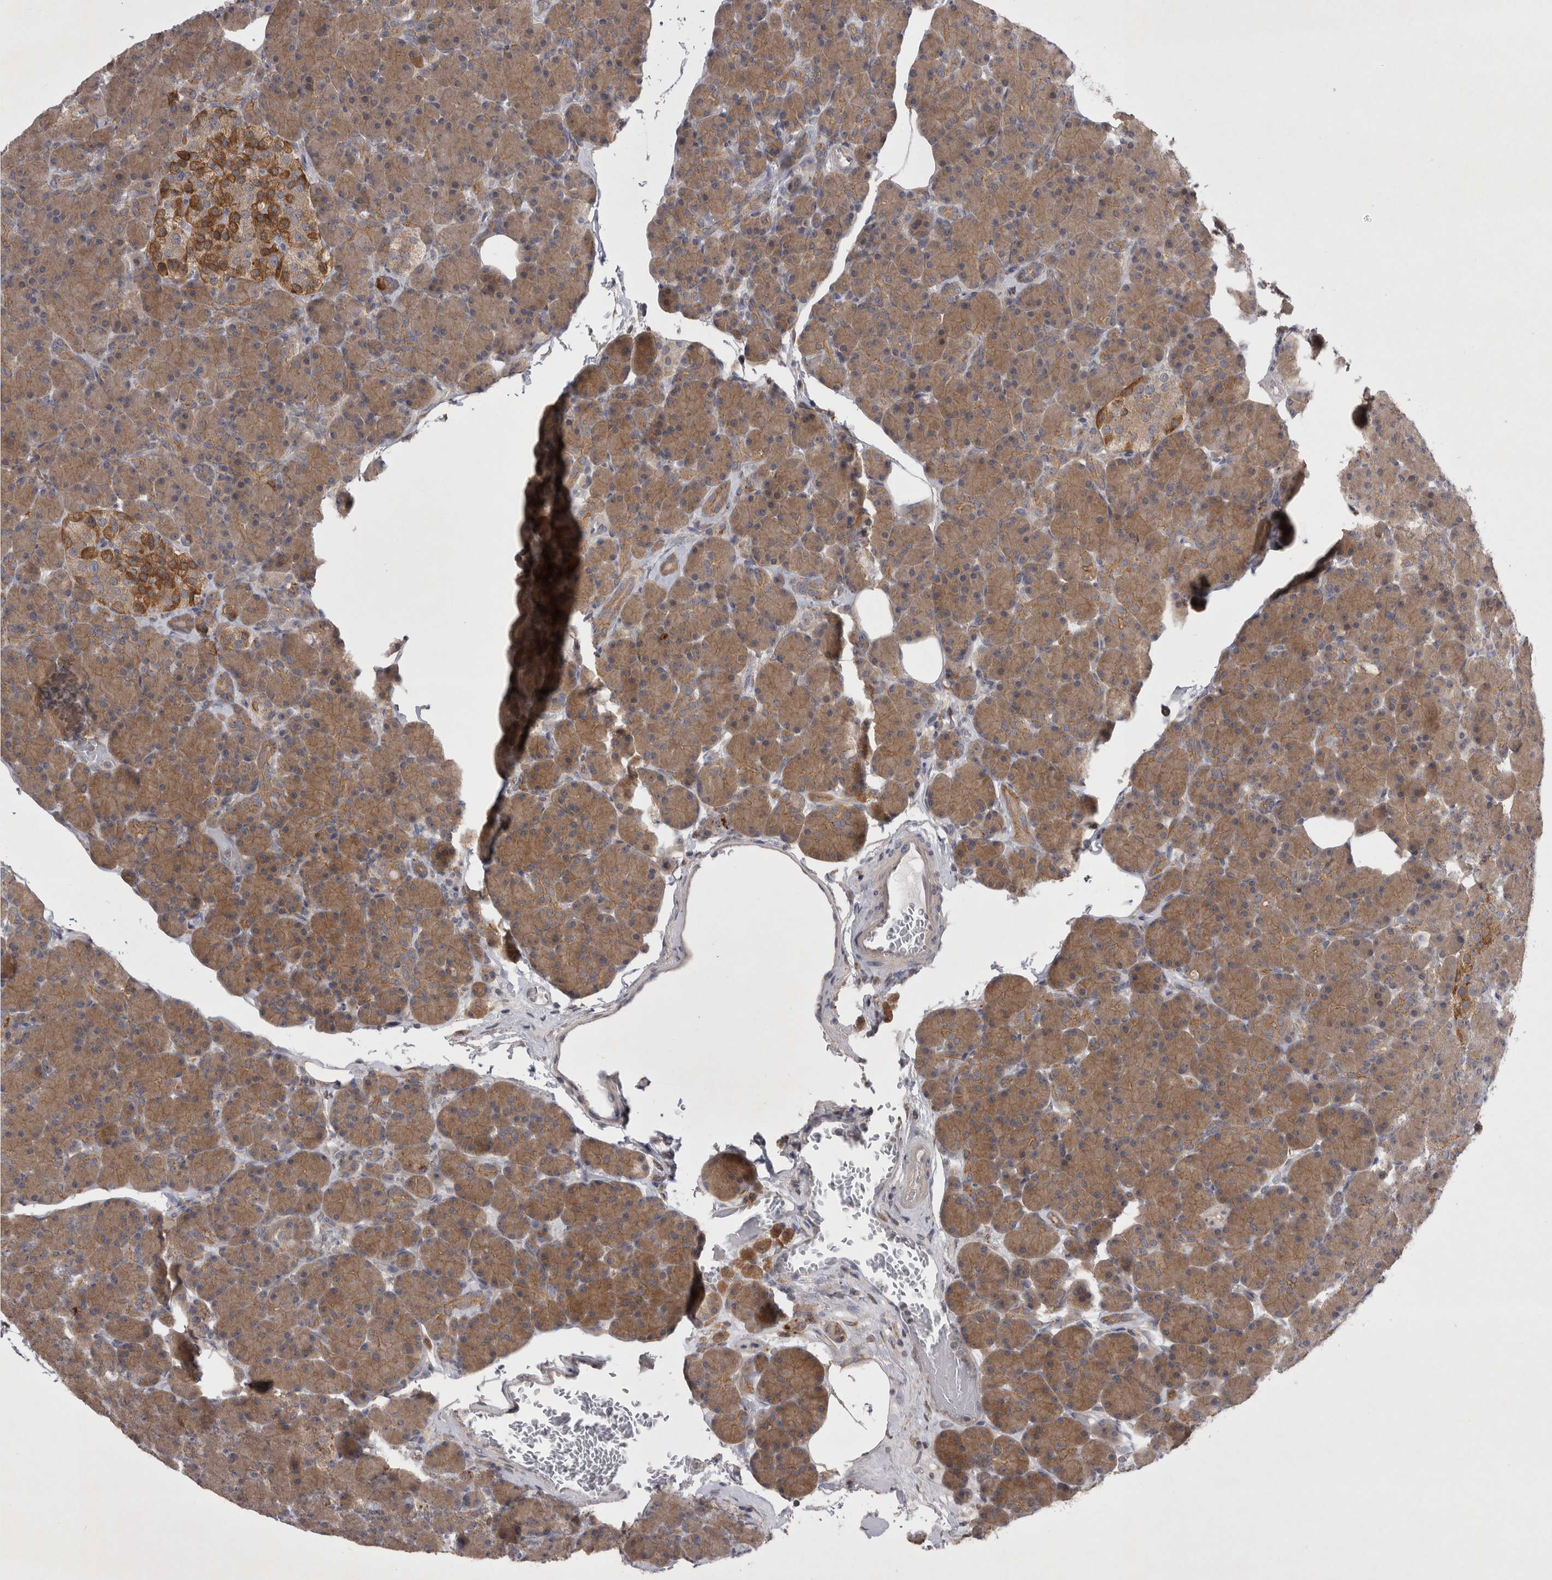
{"staining": {"intensity": "moderate", "quantity": ">75%", "location": "cytoplasmic/membranous"}, "tissue": "pancreas", "cell_type": "Exocrine glandular cells", "image_type": "normal", "snomed": [{"axis": "morphology", "description": "Normal tissue, NOS"}, {"axis": "topography", "description": "Pancreas"}], "caption": "An immunohistochemistry photomicrograph of normal tissue is shown. Protein staining in brown shows moderate cytoplasmic/membranous positivity in pancreas within exocrine glandular cells. (DAB (3,3'-diaminobenzidine) IHC with brightfield microscopy, high magnification).", "gene": "CTBS", "patient": {"sex": "female", "age": 43}}